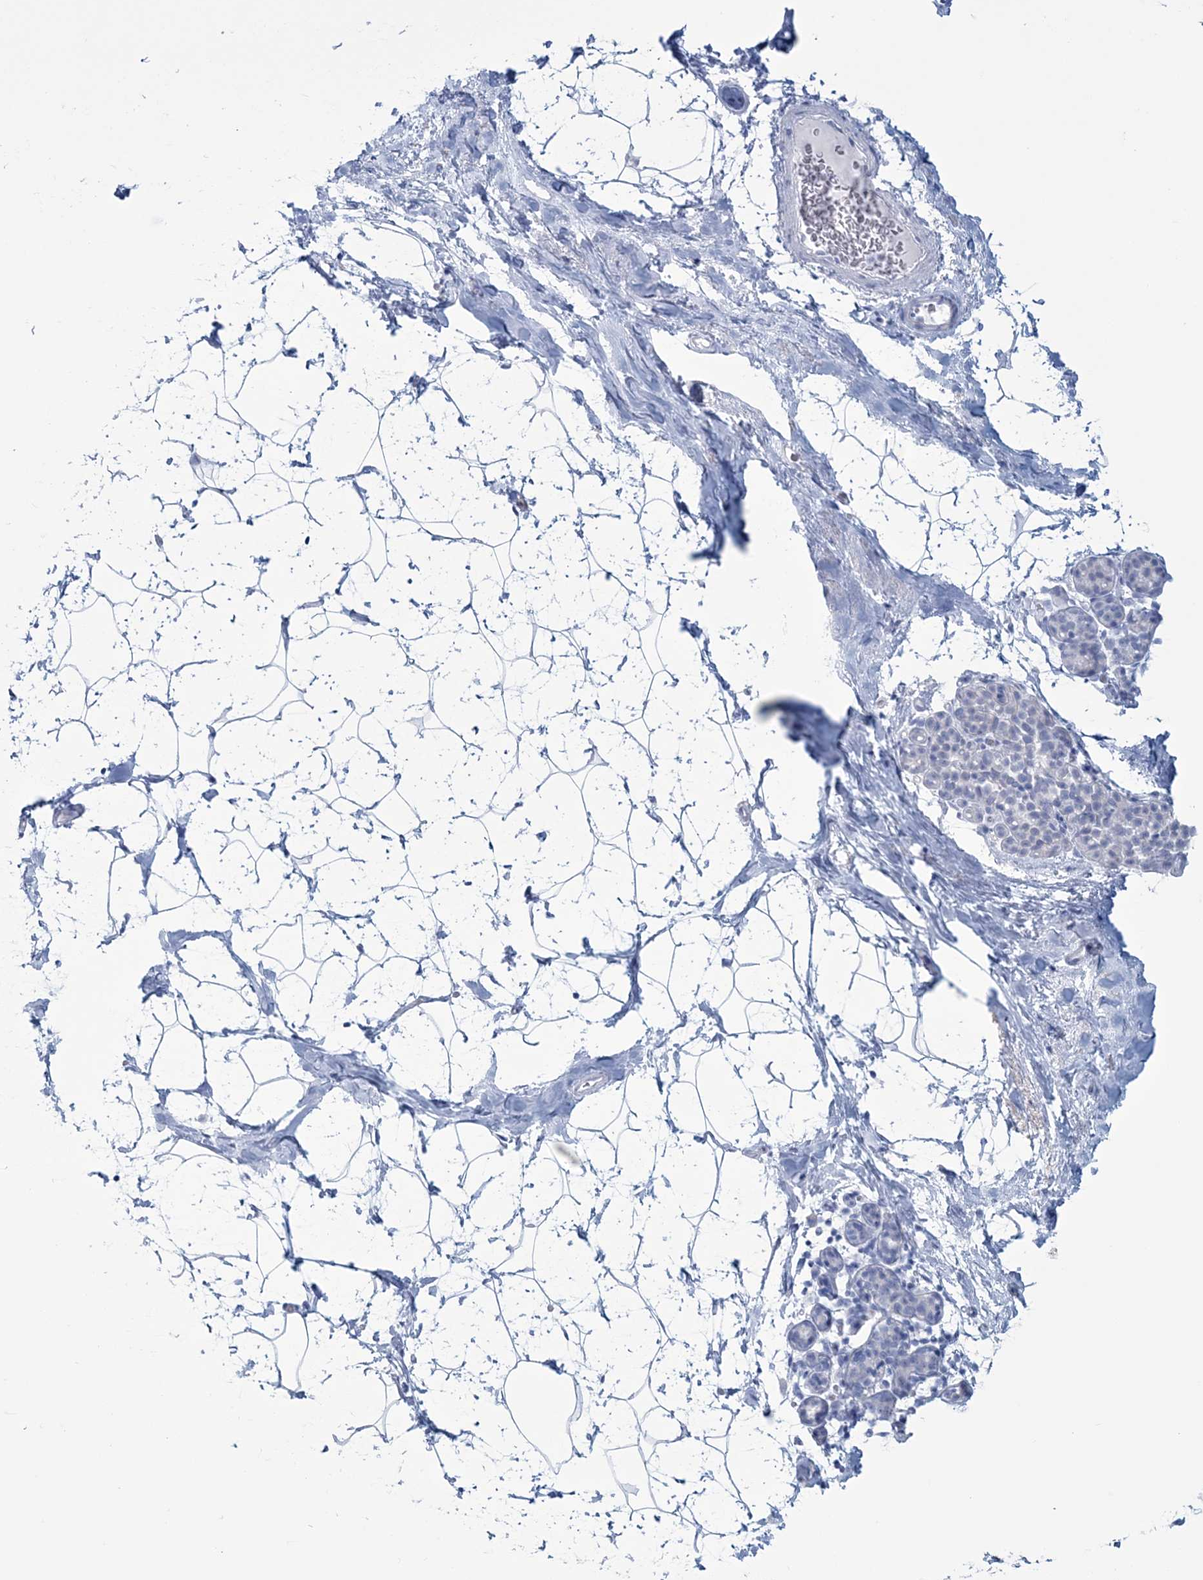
{"staining": {"intensity": "negative", "quantity": "none", "location": "none"}, "tissue": "breast", "cell_type": "Adipocytes", "image_type": "normal", "snomed": [{"axis": "morphology", "description": "Normal tissue, NOS"}, {"axis": "morphology", "description": "Lobular carcinoma"}, {"axis": "topography", "description": "Breast"}], "caption": "The histopathology image shows no significant expression in adipocytes of breast.", "gene": "DPCD", "patient": {"sex": "female", "age": 62}}